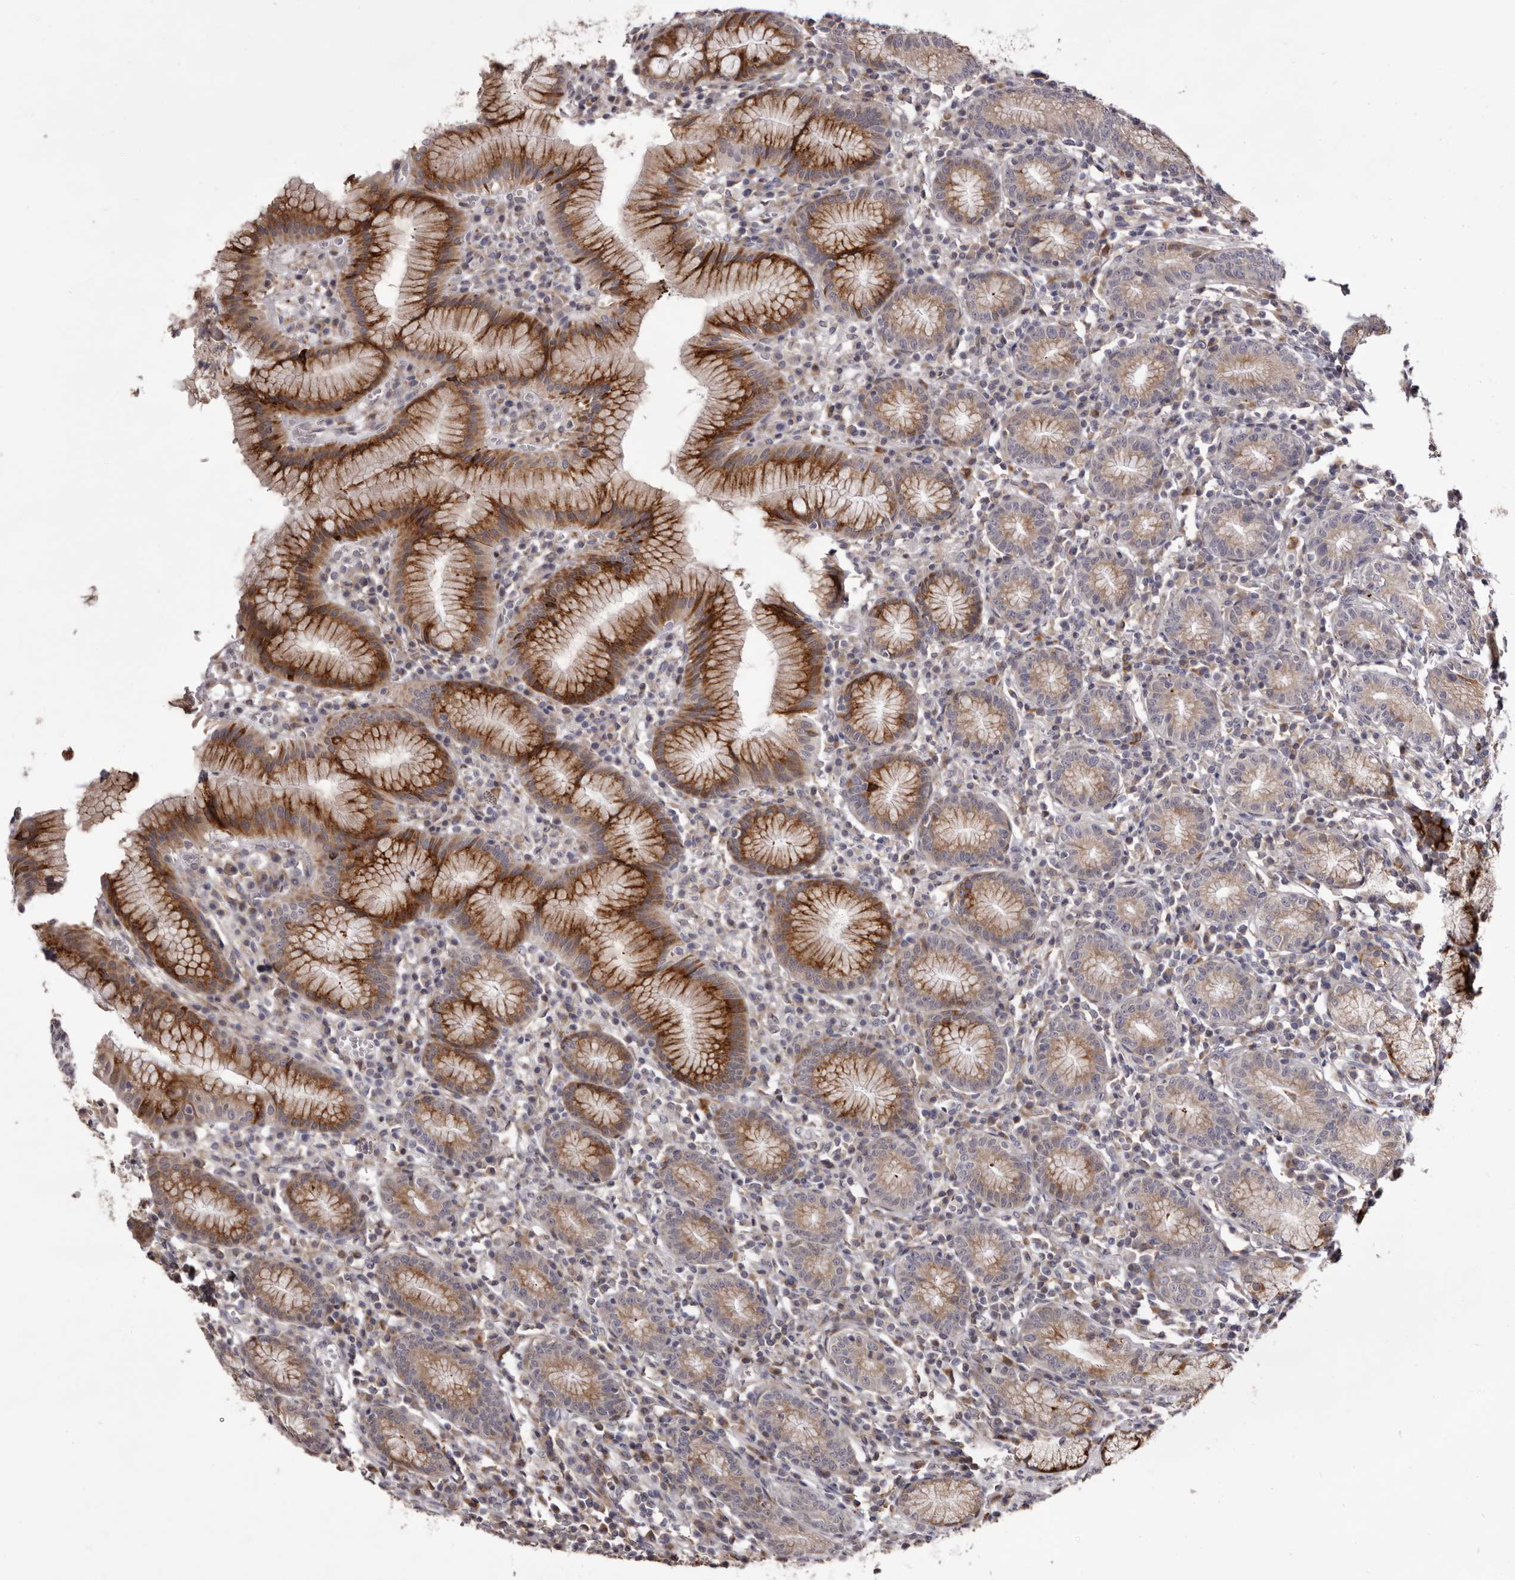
{"staining": {"intensity": "strong", "quantity": "25%-75%", "location": "cytoplasmic/membranous"}, "tissue": "stomach", "cell_type": "Glandular cells", "image_type": "normal", "snomed": [{"axis": "morphology", "description": "Normal tissue, NOS"}, {"axis": "topography", "description": "Stomach"}], "caption": "Immunohistochemistry (IHC) histopathology image of benign stomach: human stomach stained using immunohistochemistry displays high levels of strong protein expression localized specifically in the cytoplasmic/membranous of glandular cells, appearing as a cytoplasmic/membranous brown color.", "gene": "PIGX", "patient": {"sex": "male", "age": 55}}